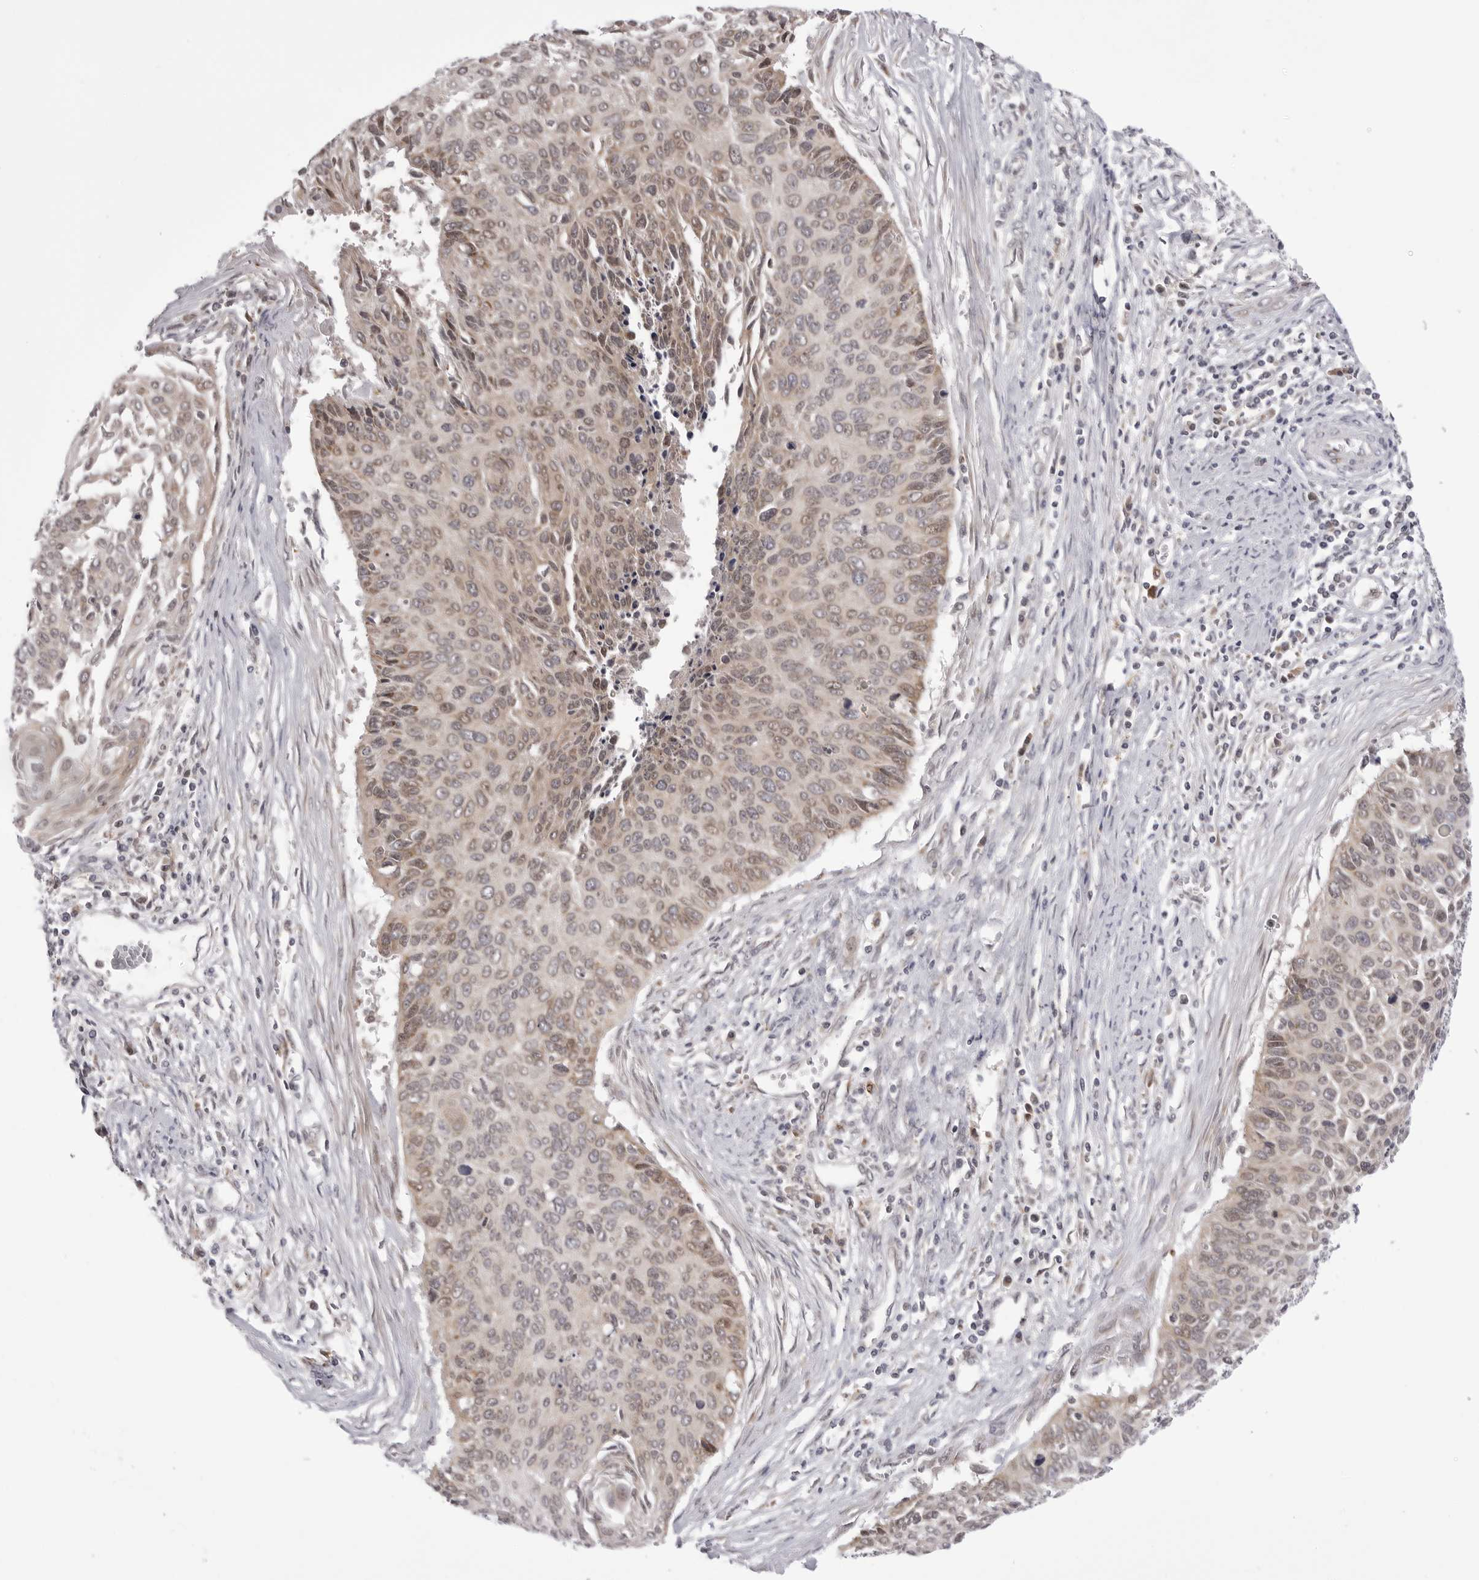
{"staining": {"intensity": "weak", "quantity": ">75%", "location": "cytoplasmic/membranous,nuclear"}, "tissue": "cervical cancer", "cell_type": "Tumor cells", "image_type": "cancer", "snomed": [{"axis": "morphology", "description": "Squamous cell carcinoma, NOS"}, {"axis": "topography", "description": "Cervix"}], "caption": "There is low levels of weak cytoplasmic/membranous and nuclear staining in tumor cells of squamous cell carcinoma (cervical), as demonstrated by immunohistochemical staining (brown color).", "gene": "PTK2B", "patient": {"sex": "female", "age": 55}}